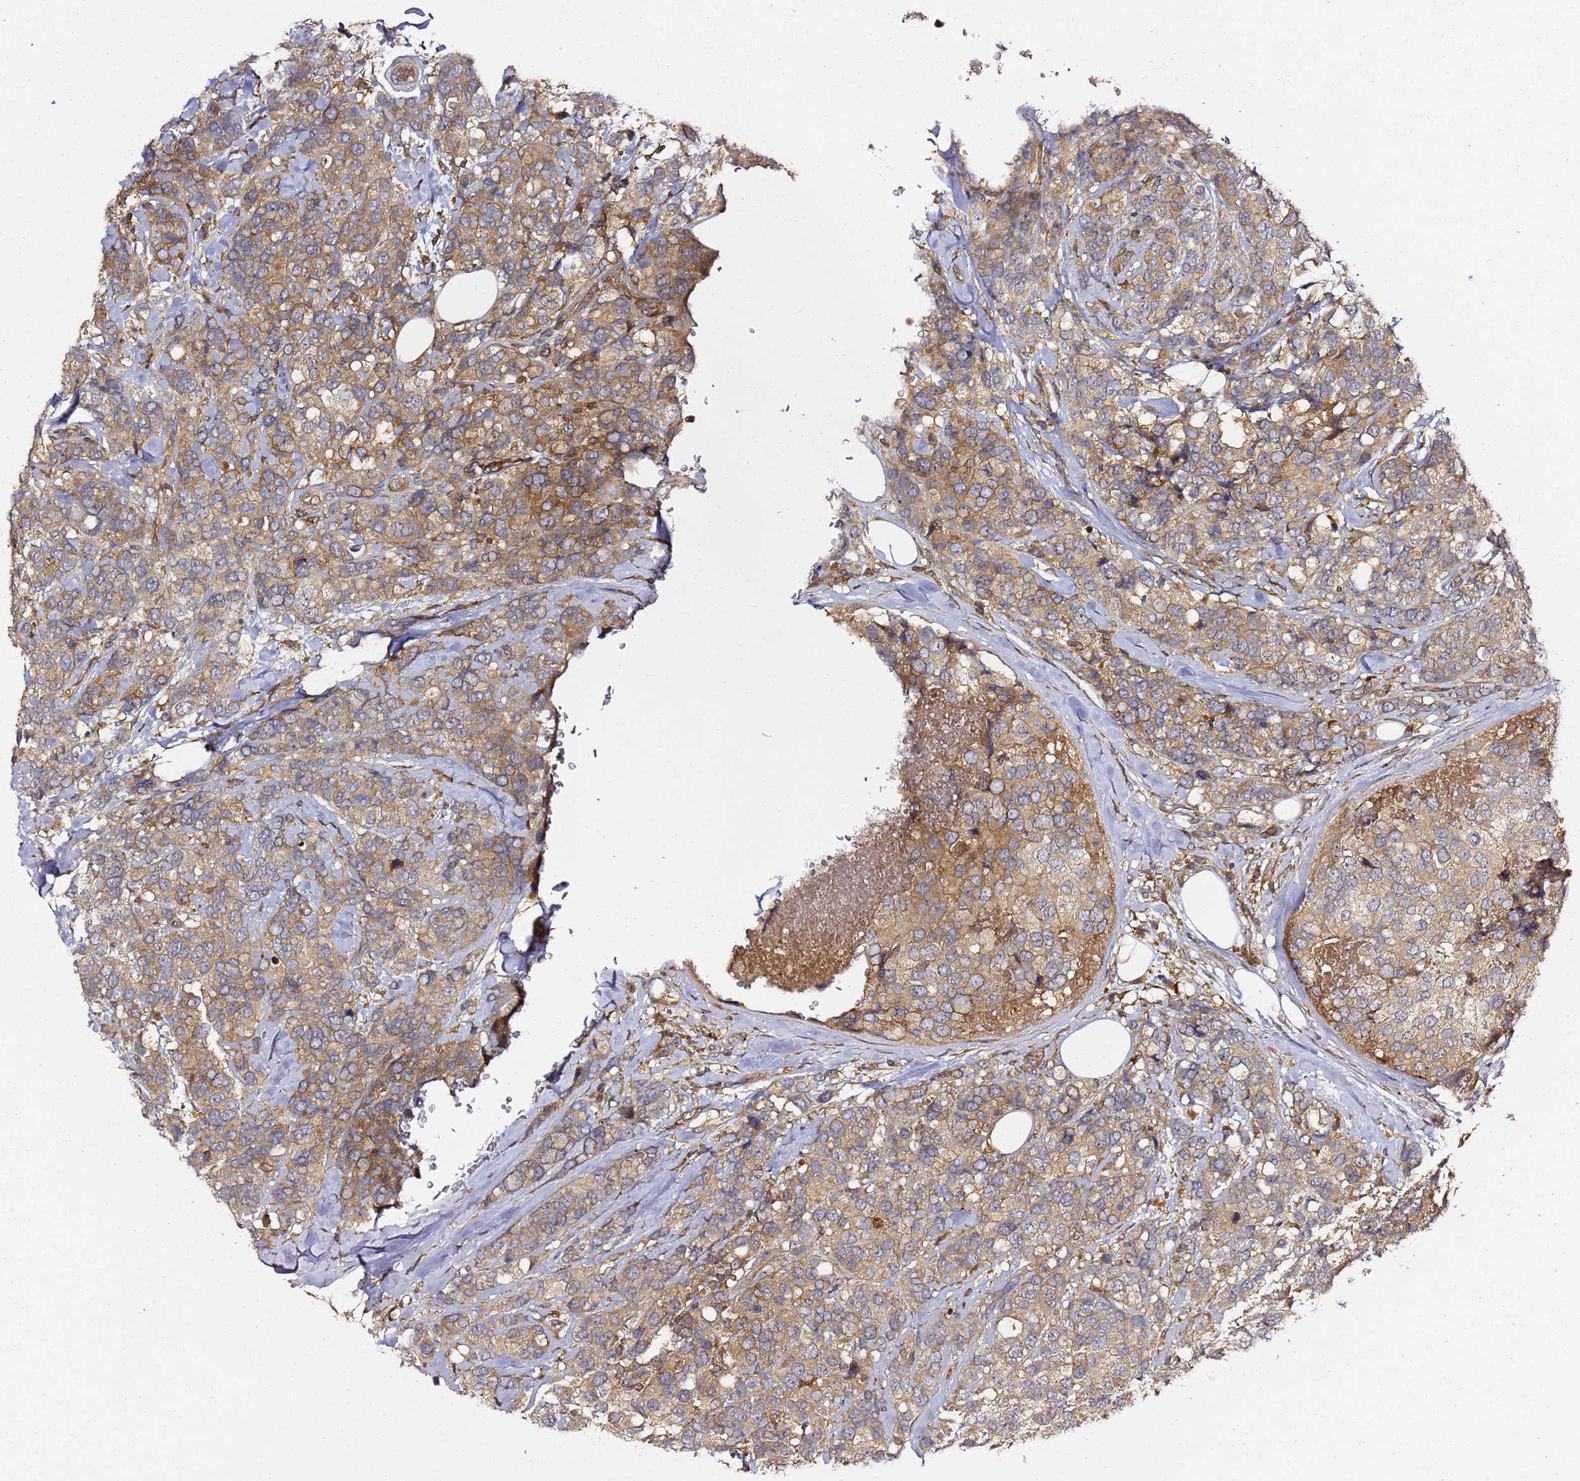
{"staining": {"intensity": "moderate", "quantity": ">75%", "location": "cytoplasmic/membranous"}, "tissue": "breast cancer", "cell_type": "Tumor cells", "image_type": "cancer", "snomed": [{"axis": "morphology", "description": "Lobular carcinoma"}, {"axis": "topography", "description": "Breast"}], "caption": "Lobular carcinoma (breast) tissue shows moderate cytoplasmic/membranous staining in about >75% of tumor cells Using DAB (brown) and hematoxylin (blue) stains, captured at high magnification using brightfield microscopy.", "gene": "PRMT7", "patient": {"sex": "female", "age": 59}}